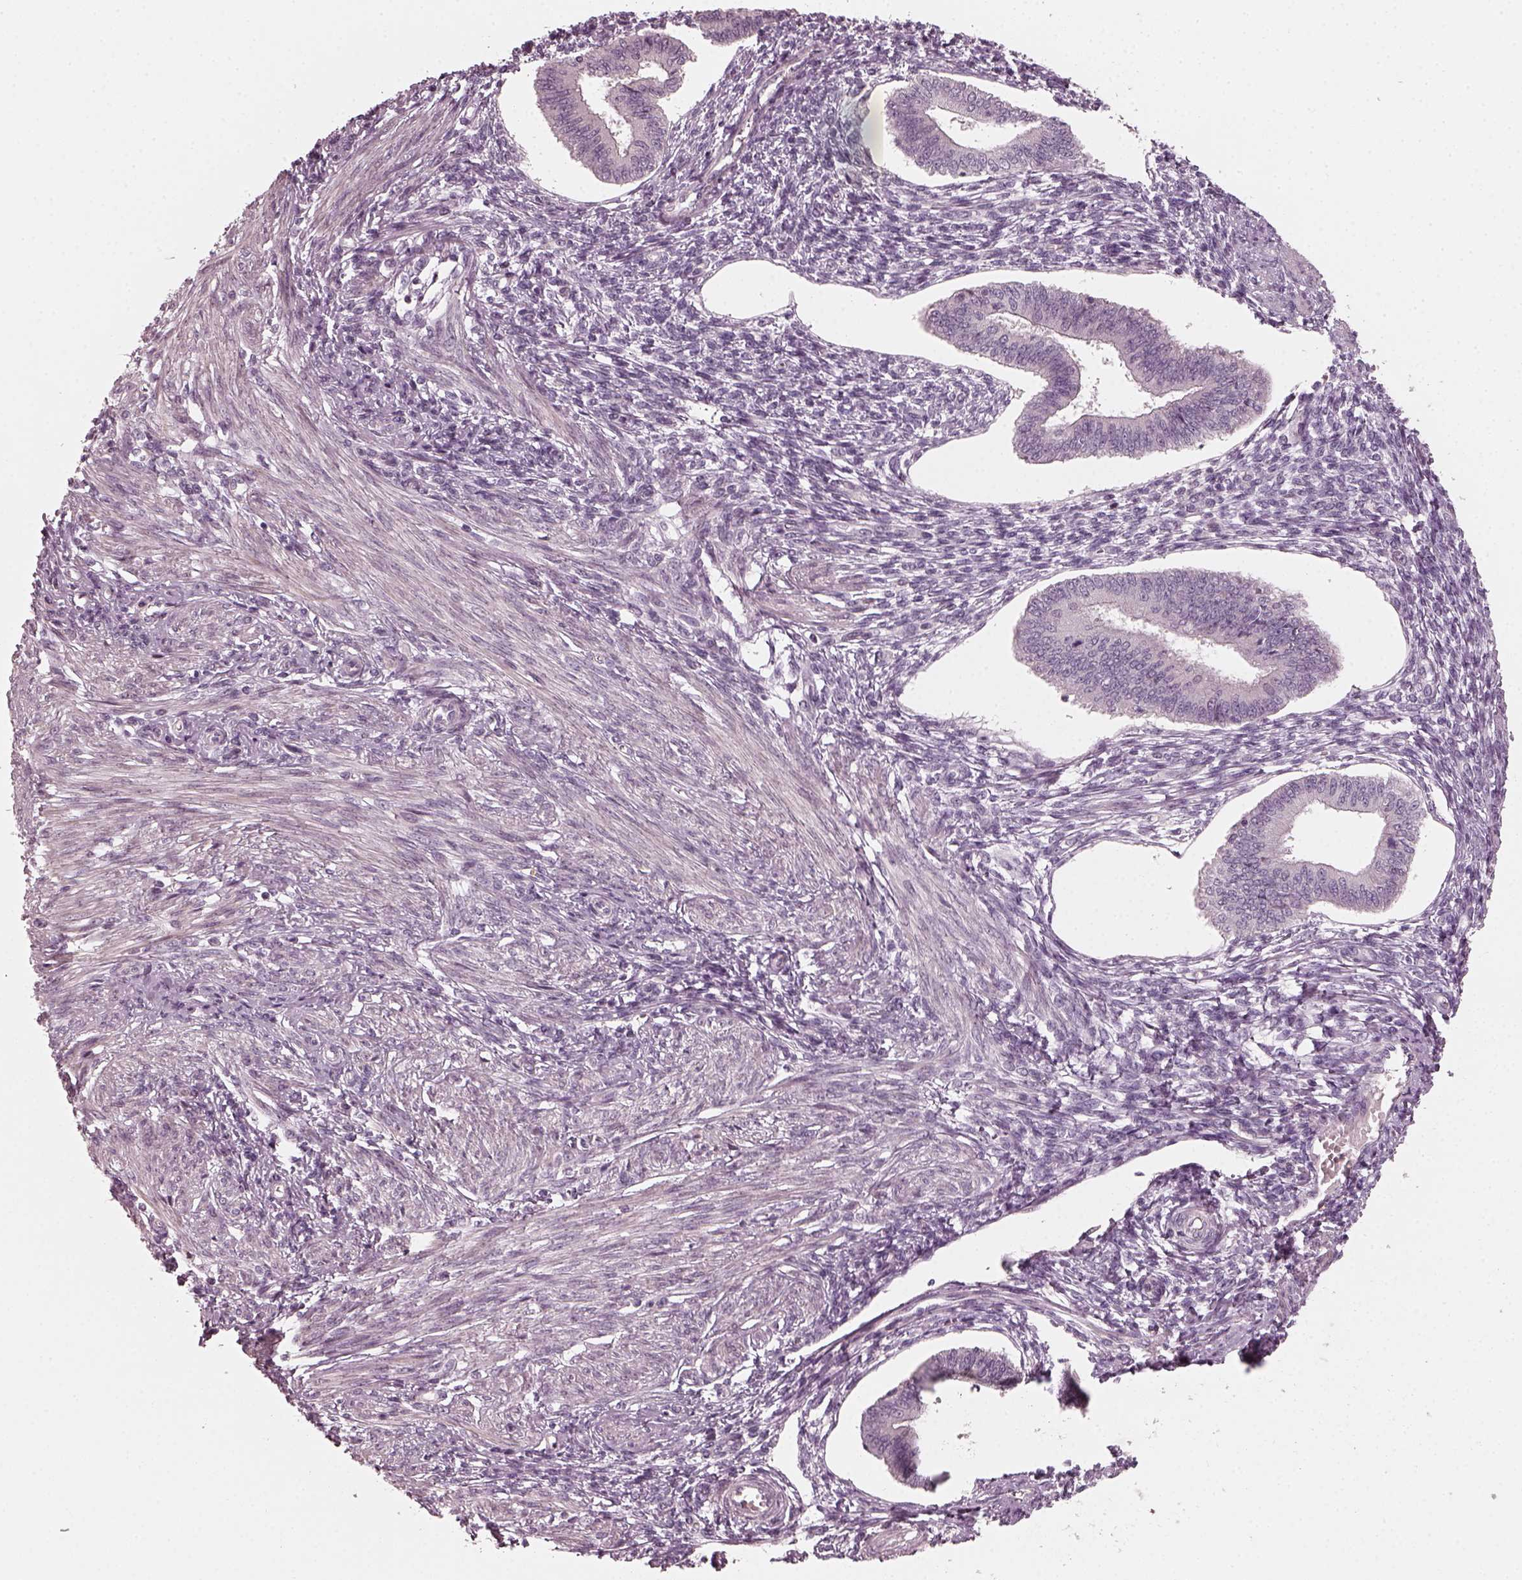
{"staining": {"intensity": "negative", "quantity": "none", "location": "none"}, "tissue": "endometrium", "cell_type": "Cells in endometrial stroma", "image_type": "normal", "snomed": [{"axis": "morphology", "description": "Normal tissue, NOS"}, {"axis": "topography", "description": "Endometrium"}], "caption": "Protein analysis of benign endometrium exhibits no significant staining in cells in endometrial stroma.", "gene": "CHIT1", "patient": {"sex": "female", "age": 42}}